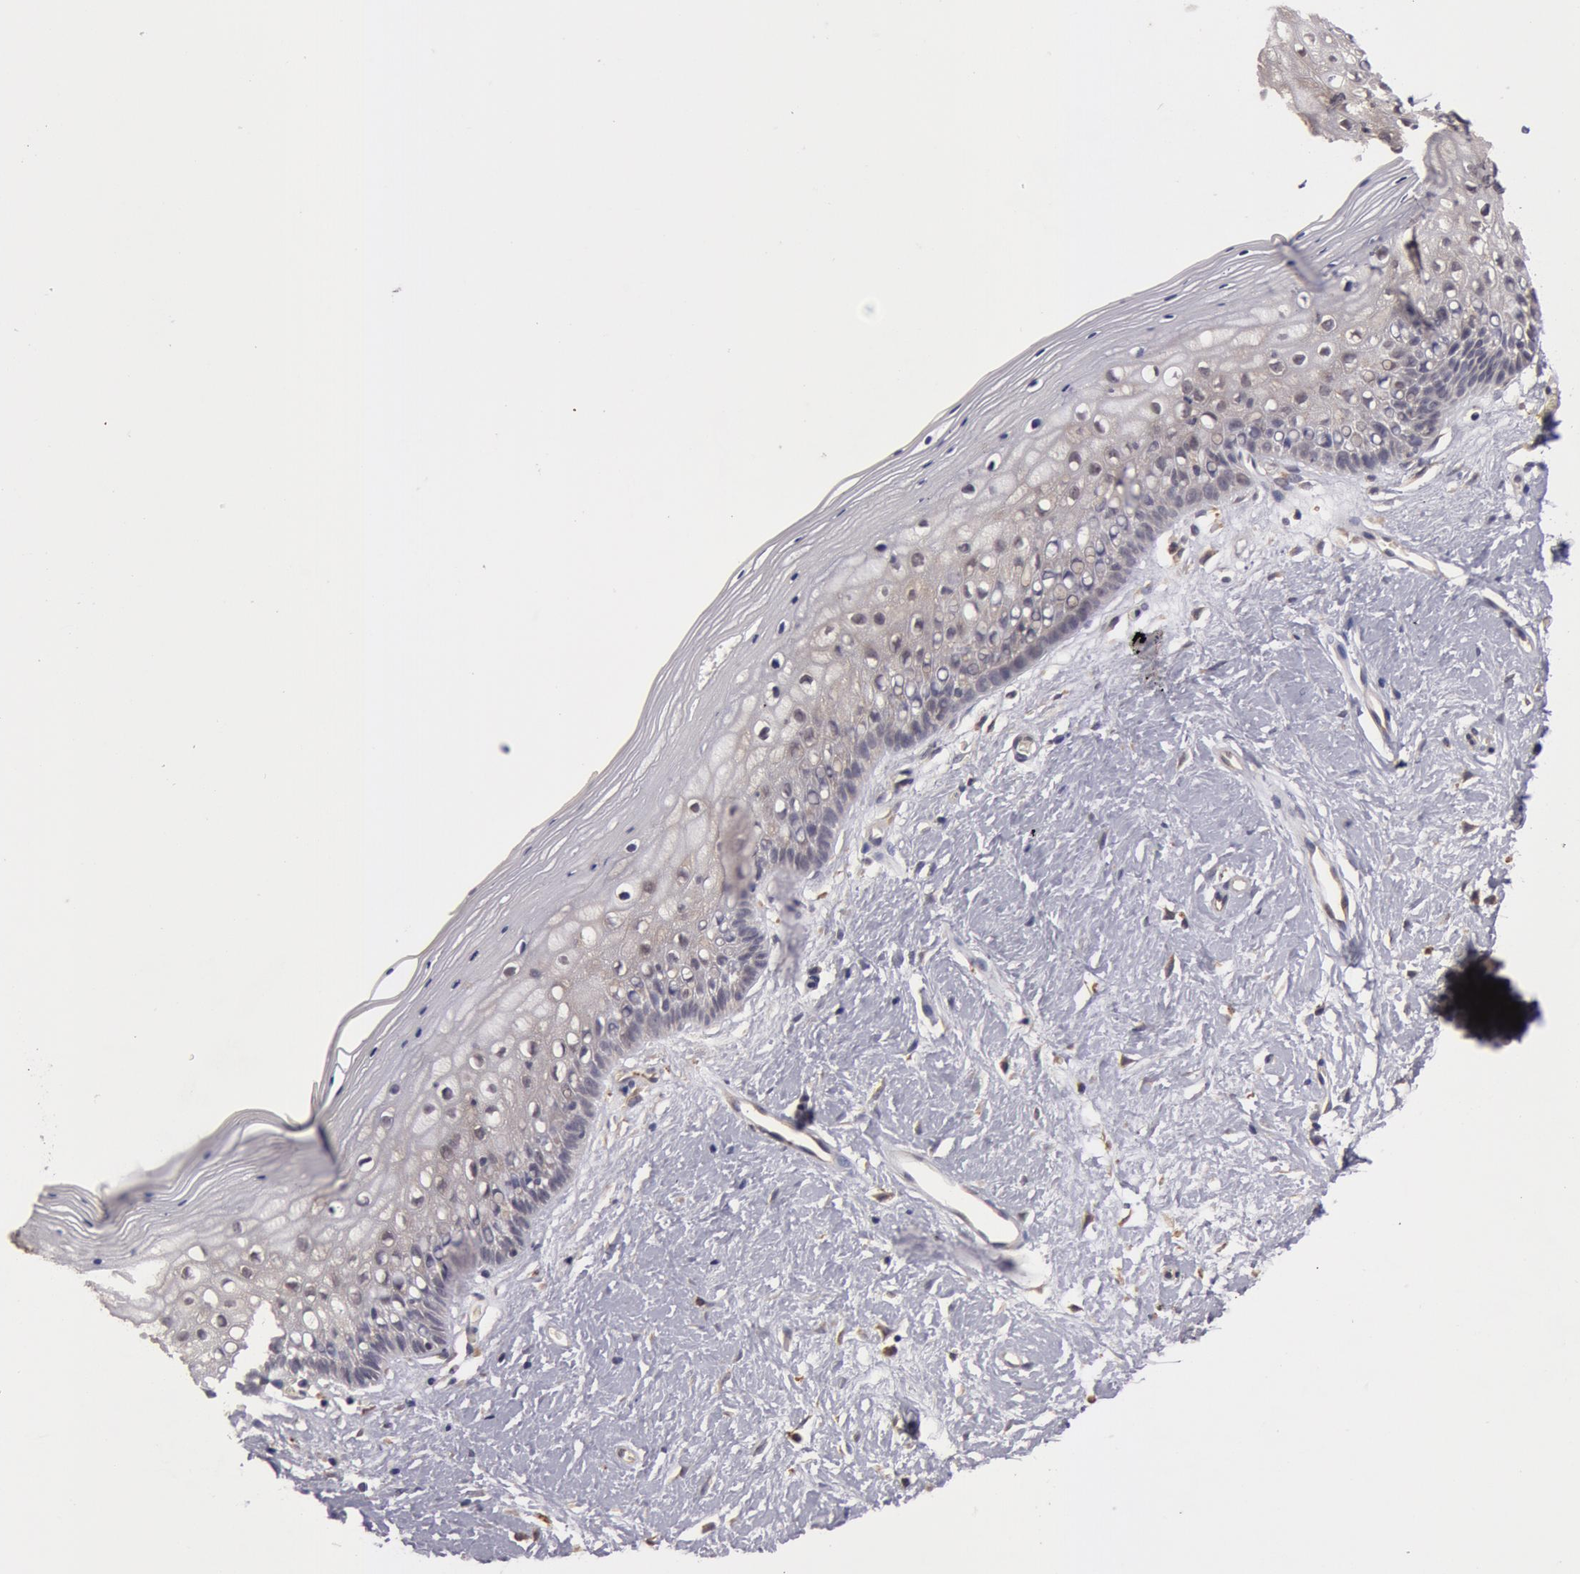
{"staining": {"intensity": "weak", "quantity": "<25%", "location": "cytoplasmic/membranous"}, "tissue": "vagina", "cell_type": "Squamous epithelial cells", "image_type": "normal", "snomed": [{"axis": "morphology", "description": "Normal tissue, NOS"}, {"axis": "topography", "description": "Vagina"}], "caption": "An image of vagina stained for a protein shows no brown staining in squamous epithelial cells. The staining is performed using DAB brown chromogen with nuclei counter-stained in using hematoxylin.", "gene": "SYTL4", "patient": {"sex": "female", "age": 46}}